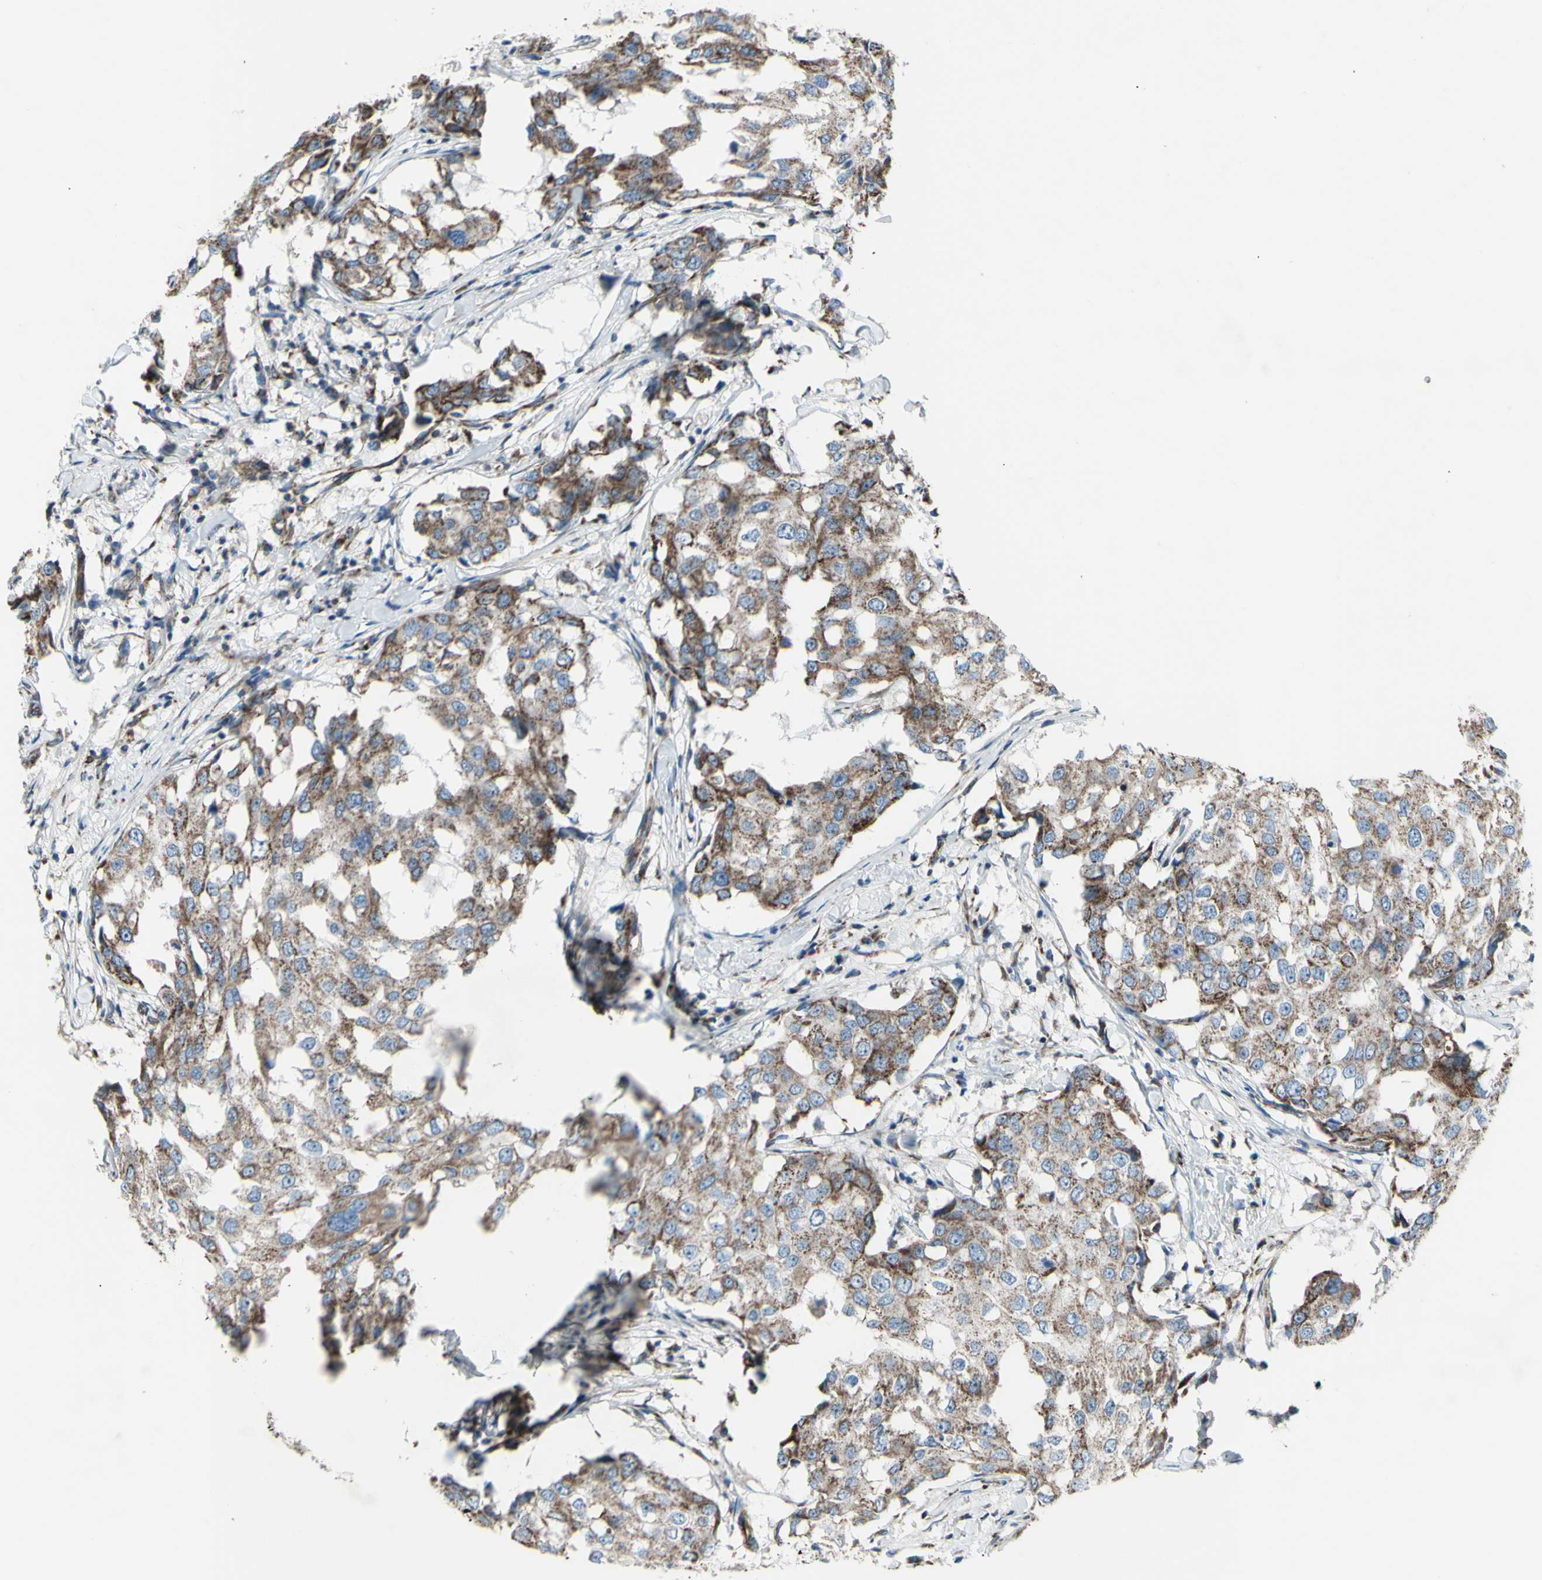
{"staining": {"intensity": "moderate", "quantity": "25%-75%", "location": "cytoplasmic/membranous"}, "tissue": "breast cancer", "cell_type": "Tumor cells", "image_type": "cancer", "snomed": [{"axis": "morphology", "description": "Duct carcinoma"}, {"axis": "topography", "description": "Breast"}], "caption": "Human breast cancer stained for a protein (brown) shows moderate cytoplasmic/membranous positive positivity in approximately 25%-75% of tumor cells.", "gene": "EMC7", "patient": {"sex": "female", "age": 27}}